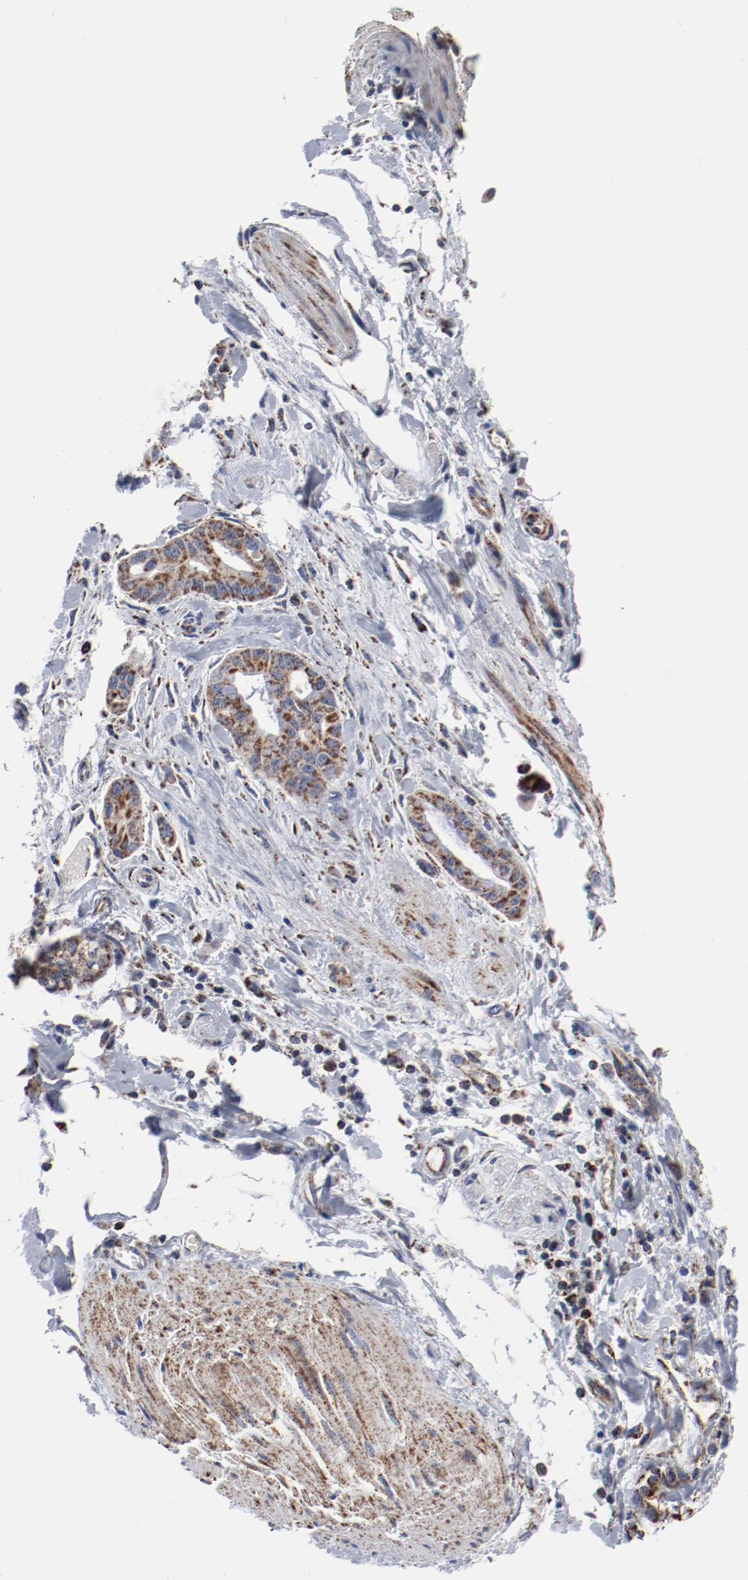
{"staining": {"intensity": "moderate", "quantity": "25%-75%", "location": "cytoplasmic/membranous"}, "tissue": "pancreatic cancer", "cell_type": "Tumor cells", "image_type": "cancer", "snomed": [{"axis": "morphology", "description": "Adenocarcinoma, NOS"}, {"axis": "topography", "description": "Pancreas"}], "caption": "The image demonstrates staining of pancreatic cancer, revealing moderate cytoplasmic/membranous protein staining (brown color) within tumor cells.", "gene": "NDUFV2", "patient": {"sex": "male", "age": 59}}